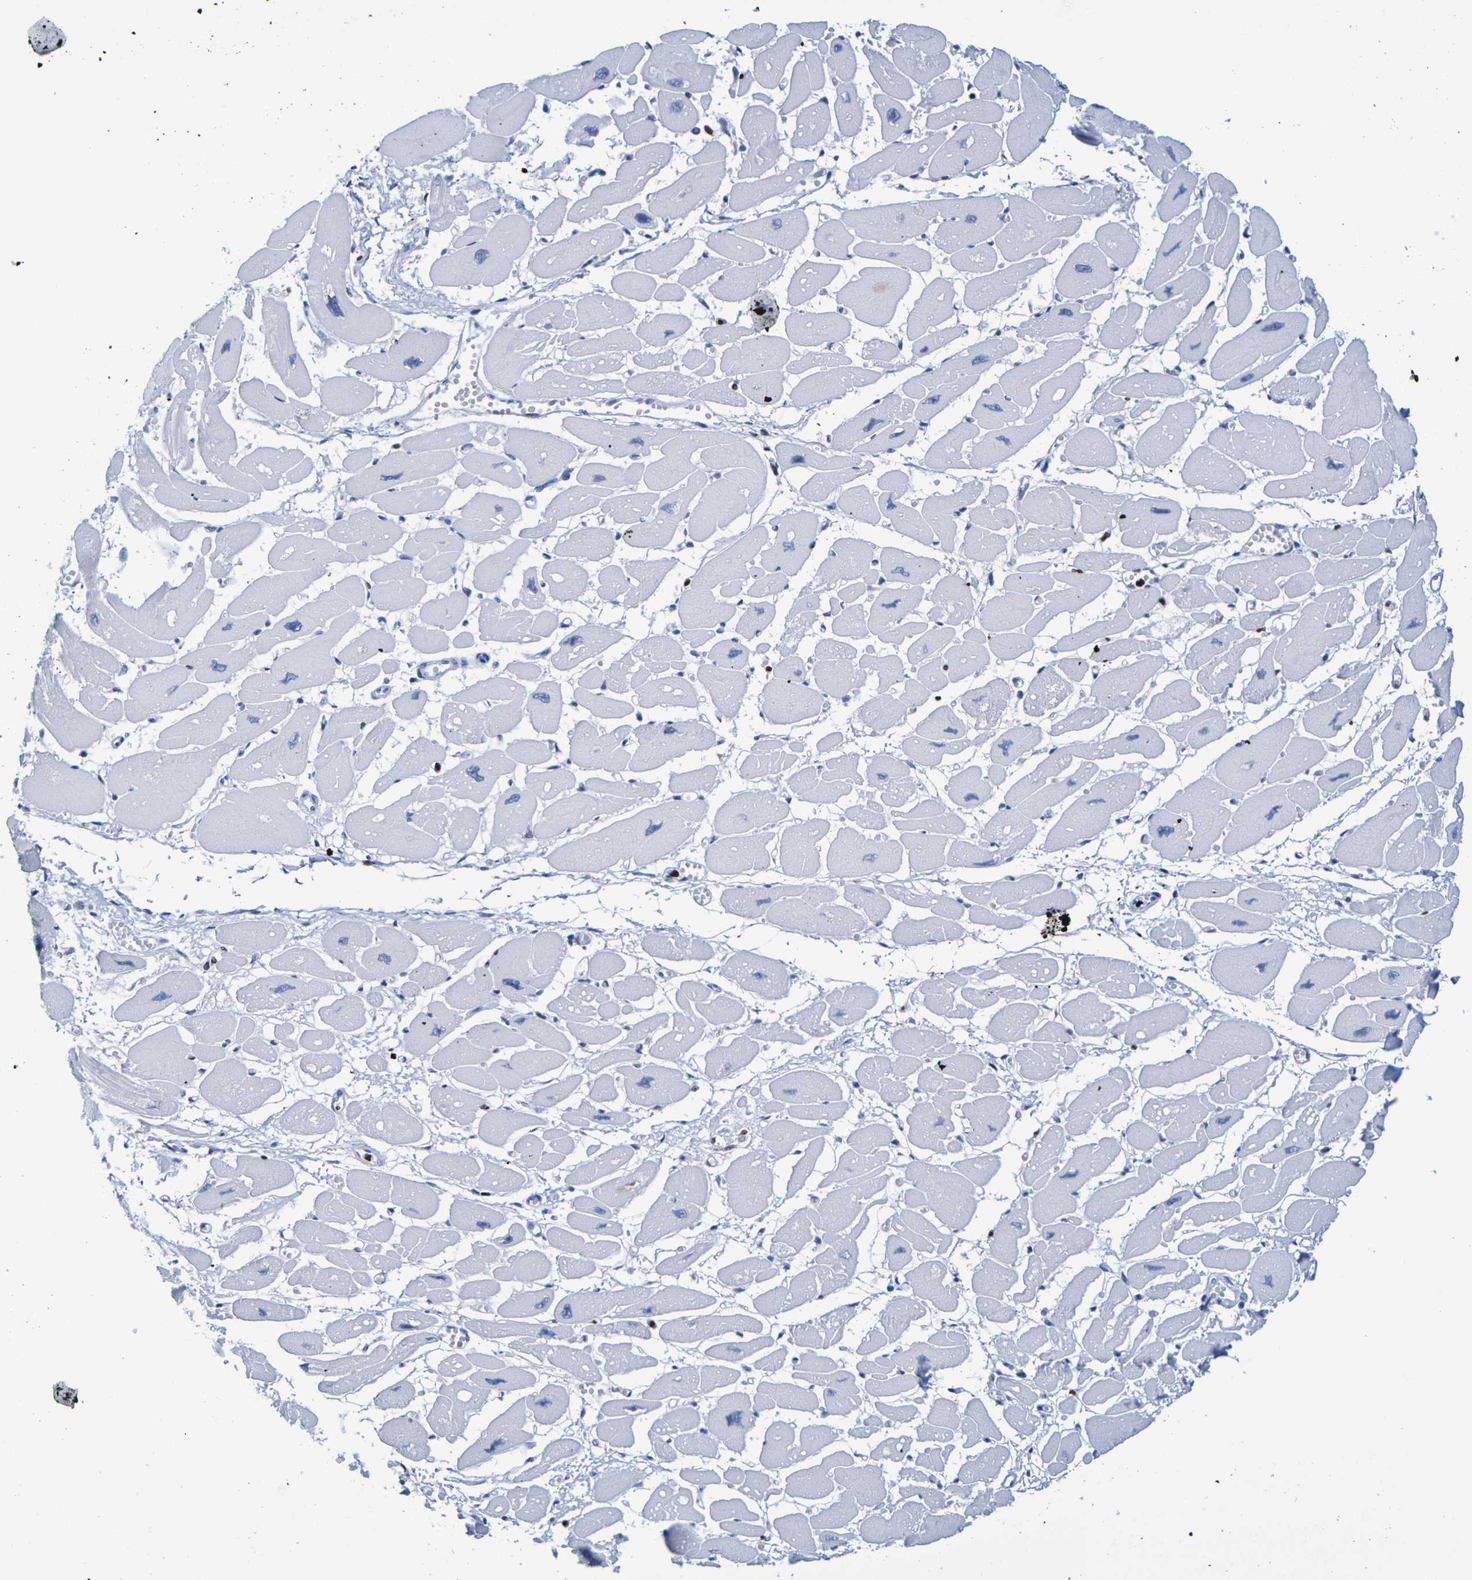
{"staining": {"intensity": "negative", "quantity": "none", "location": "none"}, "tissue": "heart muscle", "cell_type": "Cardiomyocytes", "image_type": "normal", "snomed": [{"axis": "morphology", "description": "Normal tissue, NOS"}, {"axis": "topography", "description": "Heart"}], "caption": "Immunohistochemical staining of benign heart muscle displays no significant expression in cardiomyocytes. Brightfield microscopy of IHC stained with DAB (brown) and hematoxylin (blue), captured at high magnification.", "gene": "H1", "patient": {"sex": "female", "age": 54}}